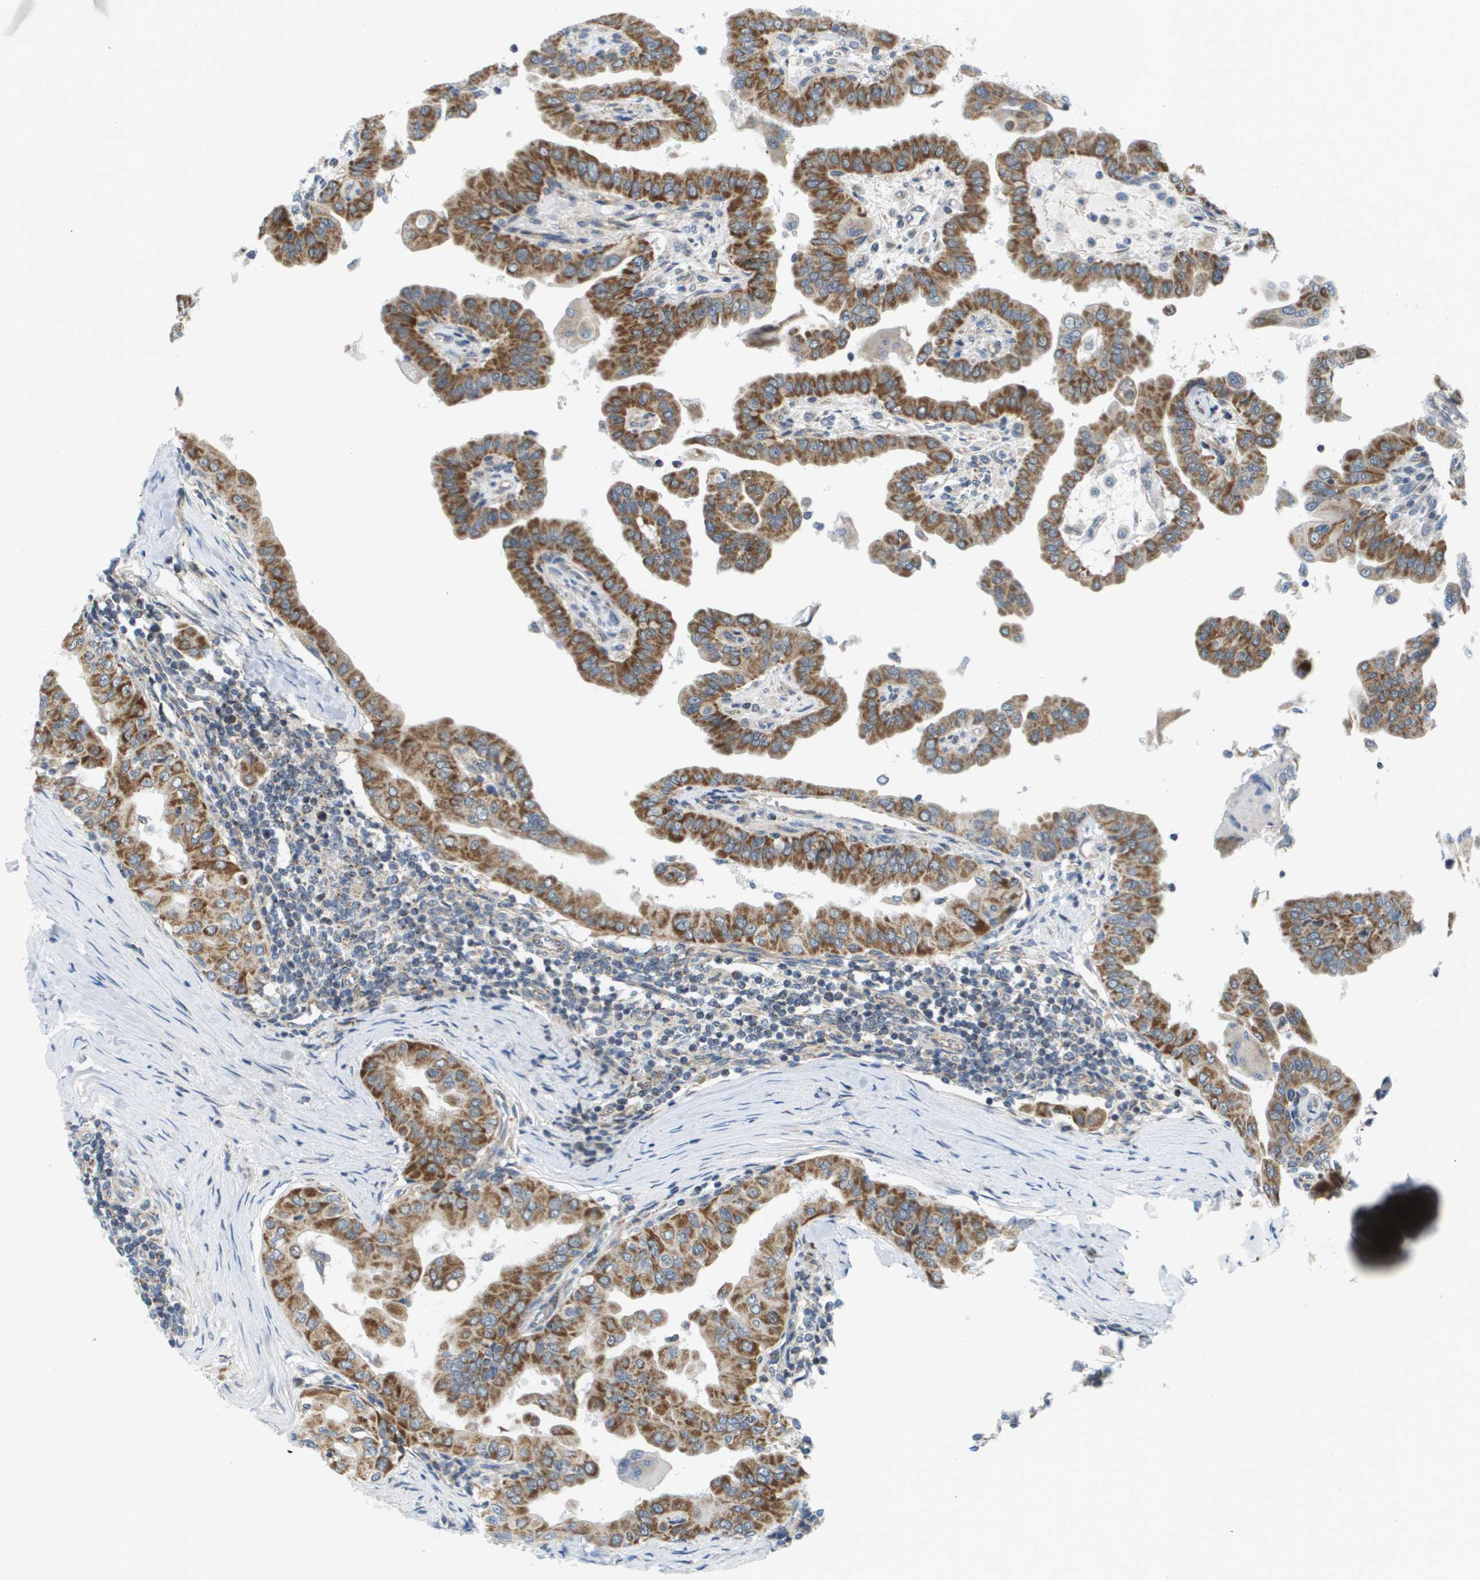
{"staining": {"intensity": "strong", "quantity": ">75%", "location": "cytoplasmic/membranous"}, "tissue": "thyroid cancer", "cell_type": "Tumor cells", "image_type": "cancer", "snomed": [{"axis": "morphology", "description": "Papillary adenocarcinoma, NOS"}, {"axis": "topography", "description": "Thyroid gland"}], "caption": "This image reveals thyroid cancer (papillary adenocarcinoma) stained with immunohistochemistry to label a protein in brown. The cytoplasmic/membranous of tumor cells show strong positivity for the protein. Nuclei are counter-stained blue.", "gene": "KRT23", "patient": {"sex": "male", "age": 33}}